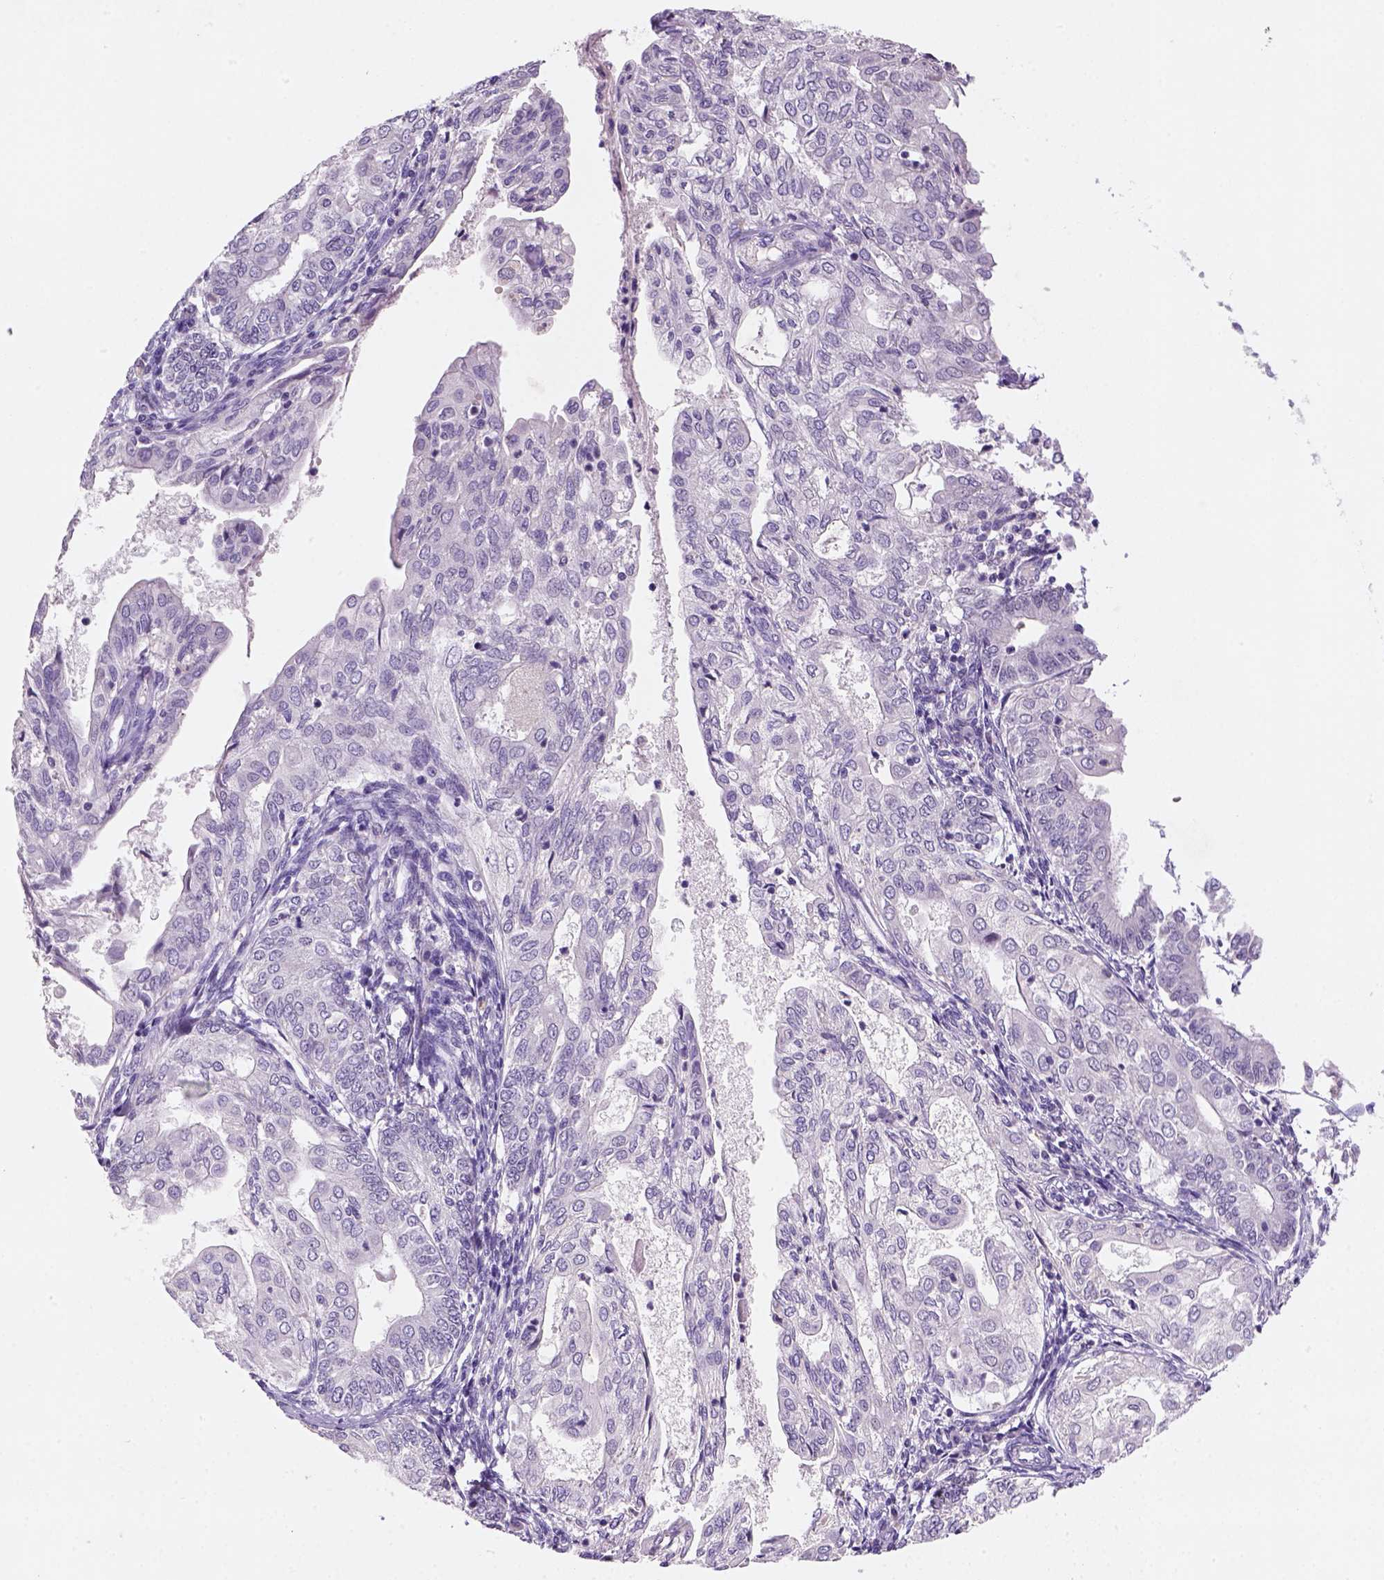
{"staining": {"intensity": "negative", "quantity": "none", "location": "none"}, "tissue": "endometrial cancer", "cell_type": "Tumor cells", "image_type": "cancer", "snomed": [{"axis": "morphology", "description": "Adenocarcinoma, NOS"}, {"axis": "topography", "description": "Endometrium"}], "caption": "The photomicrograph exhibits no staining of tumor cells in endometrial cancer. (DAB (3,3'-diaminobenzidine) immunohistochemistry (IHC) visualized using brightfield microscopy, high magnification).", "gene": "ZMAT4", "patient": {"sex": "female", "age": 68}}